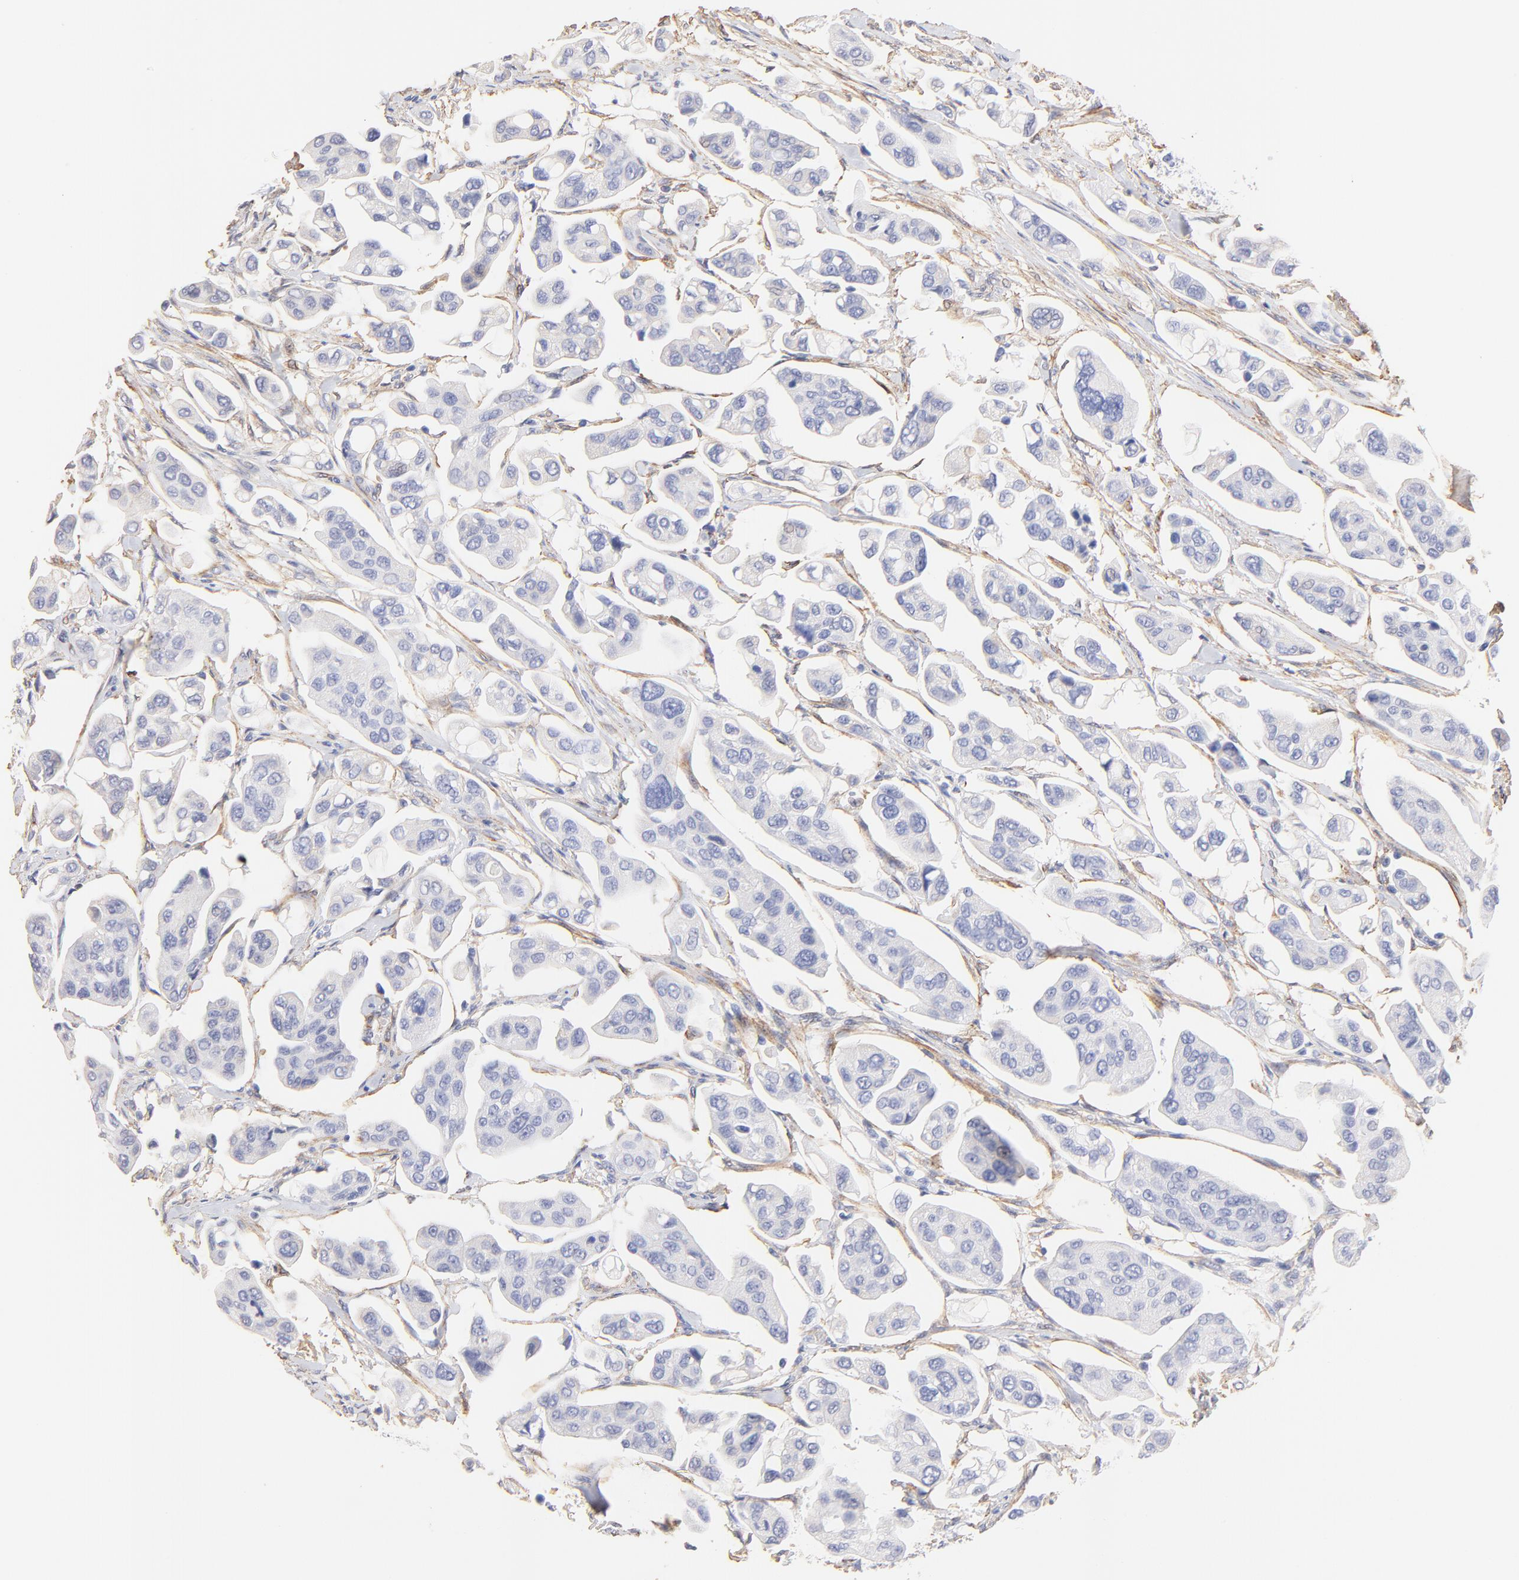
{"staining": {"intensity": "negative", "quantity": "none", "location": "none"}, "tissue": "urothelial cancer", "cell_type": "Tumor cells", "image_type": "cancer", "snomed": [{"axis": "morphology", "description": "Adenocarcinoma, NOS"}, {"axis": "topography", "description": "Urinary bladder"}], "caption": "Human urothelial cancer stained for a protein using immunohistochemistry (IHC) displays no expression in tumor cells.", "gene": "ACTRT1", "patient": {"sex": "male", "age": 61}}